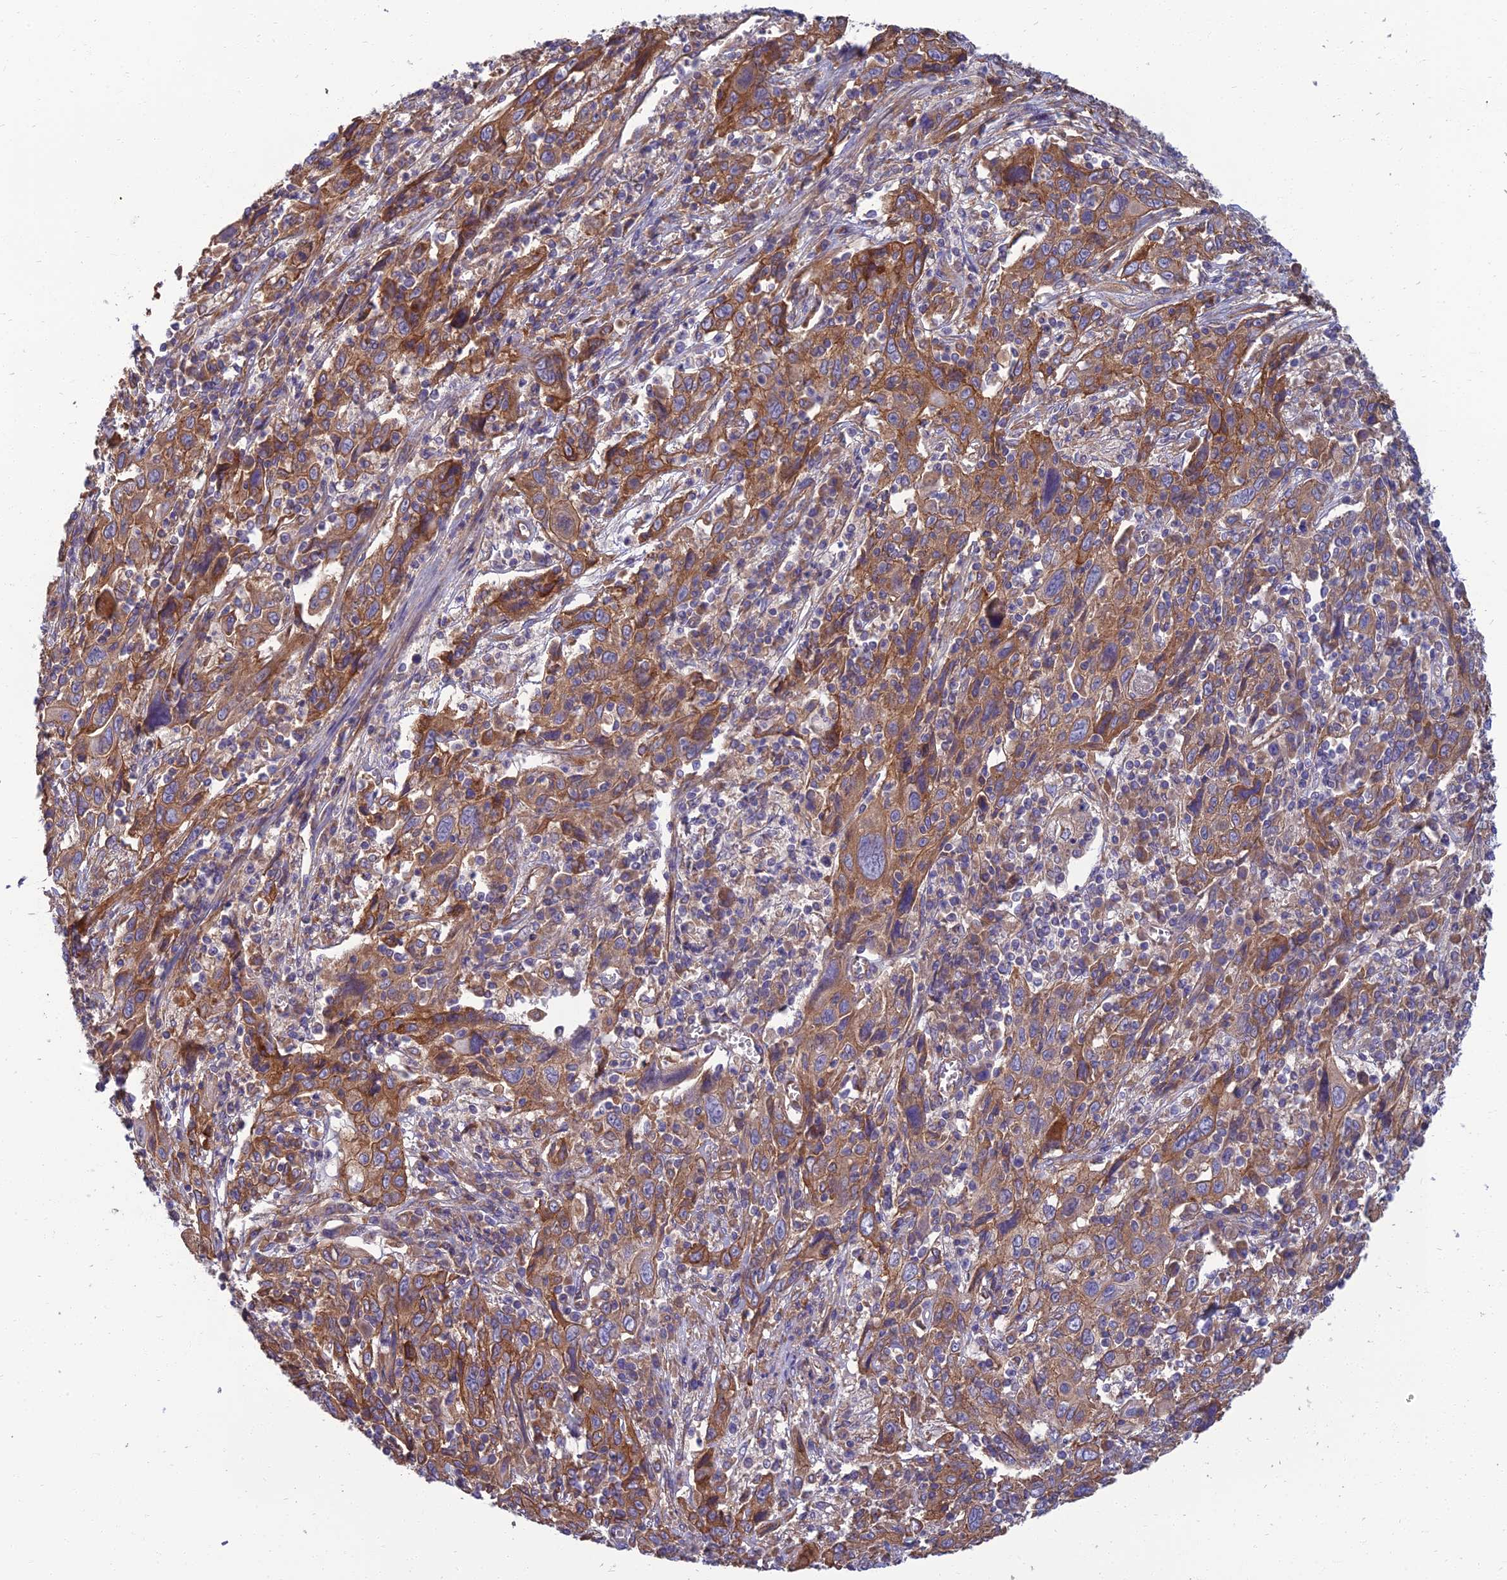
{"staining": {"intensity": "moderate", "quantity": ">75%", "location": "cytoplasmic/membranous"}, "tissue": "cervical cancer", "cell_type": "Tumor cells", "image_type": "cancer", "snomed": [{"axis": "morphology", "description": "Squamous cell carcinoma, NOS"}, {"axis": "topography", "description": "Cervix"}], "caption": "Tumor cells exhibit medium levels of moderate cytoplasmic/membranous expression in about >75% of cells in human squamous cell carcinoma (cervical).", "gene": "WDR24", "patient": {"sex": "female", "age": 46}}